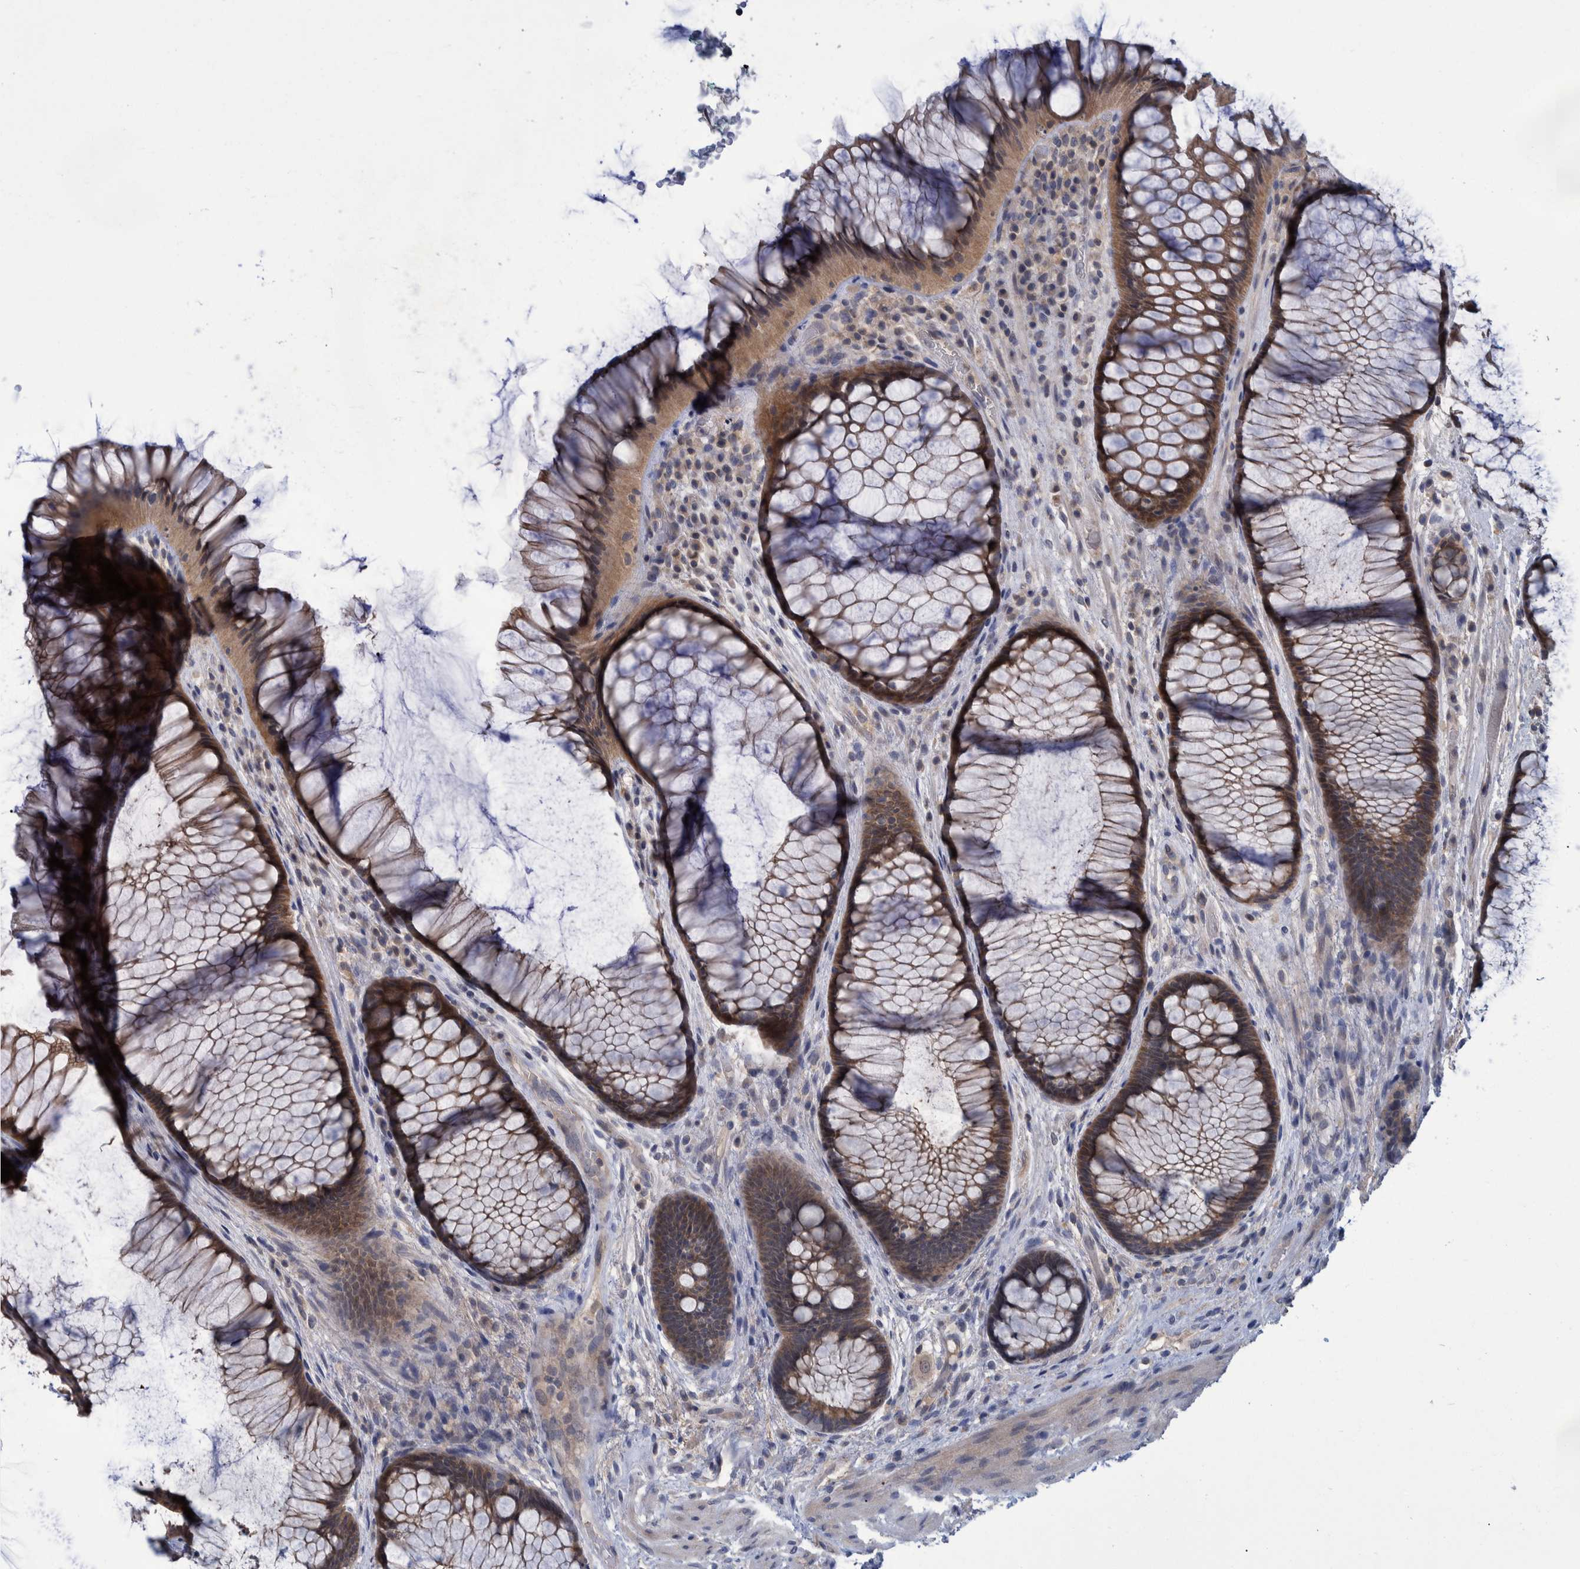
{"staining": {"intensity": "strong", "quantity": ">75%", "location": "cytoplasmic/membranous"}, "tissue": "rectum", "cell_type": "Glandular cells", "image_type": "normal", "snomed": [{"axis": "morphology", "description": "Normal tissue, NOS"}, {"axis": "topography", "description": "Rectum"}], "caption": "Strong cytoplasmic/membranous staining for a protein is identified in about >75% of glandular cells of normal rectum using immunohistochemistry (IHC).", "gene": "PCYT2", "patient": {"sex": "male", "age": 51}}